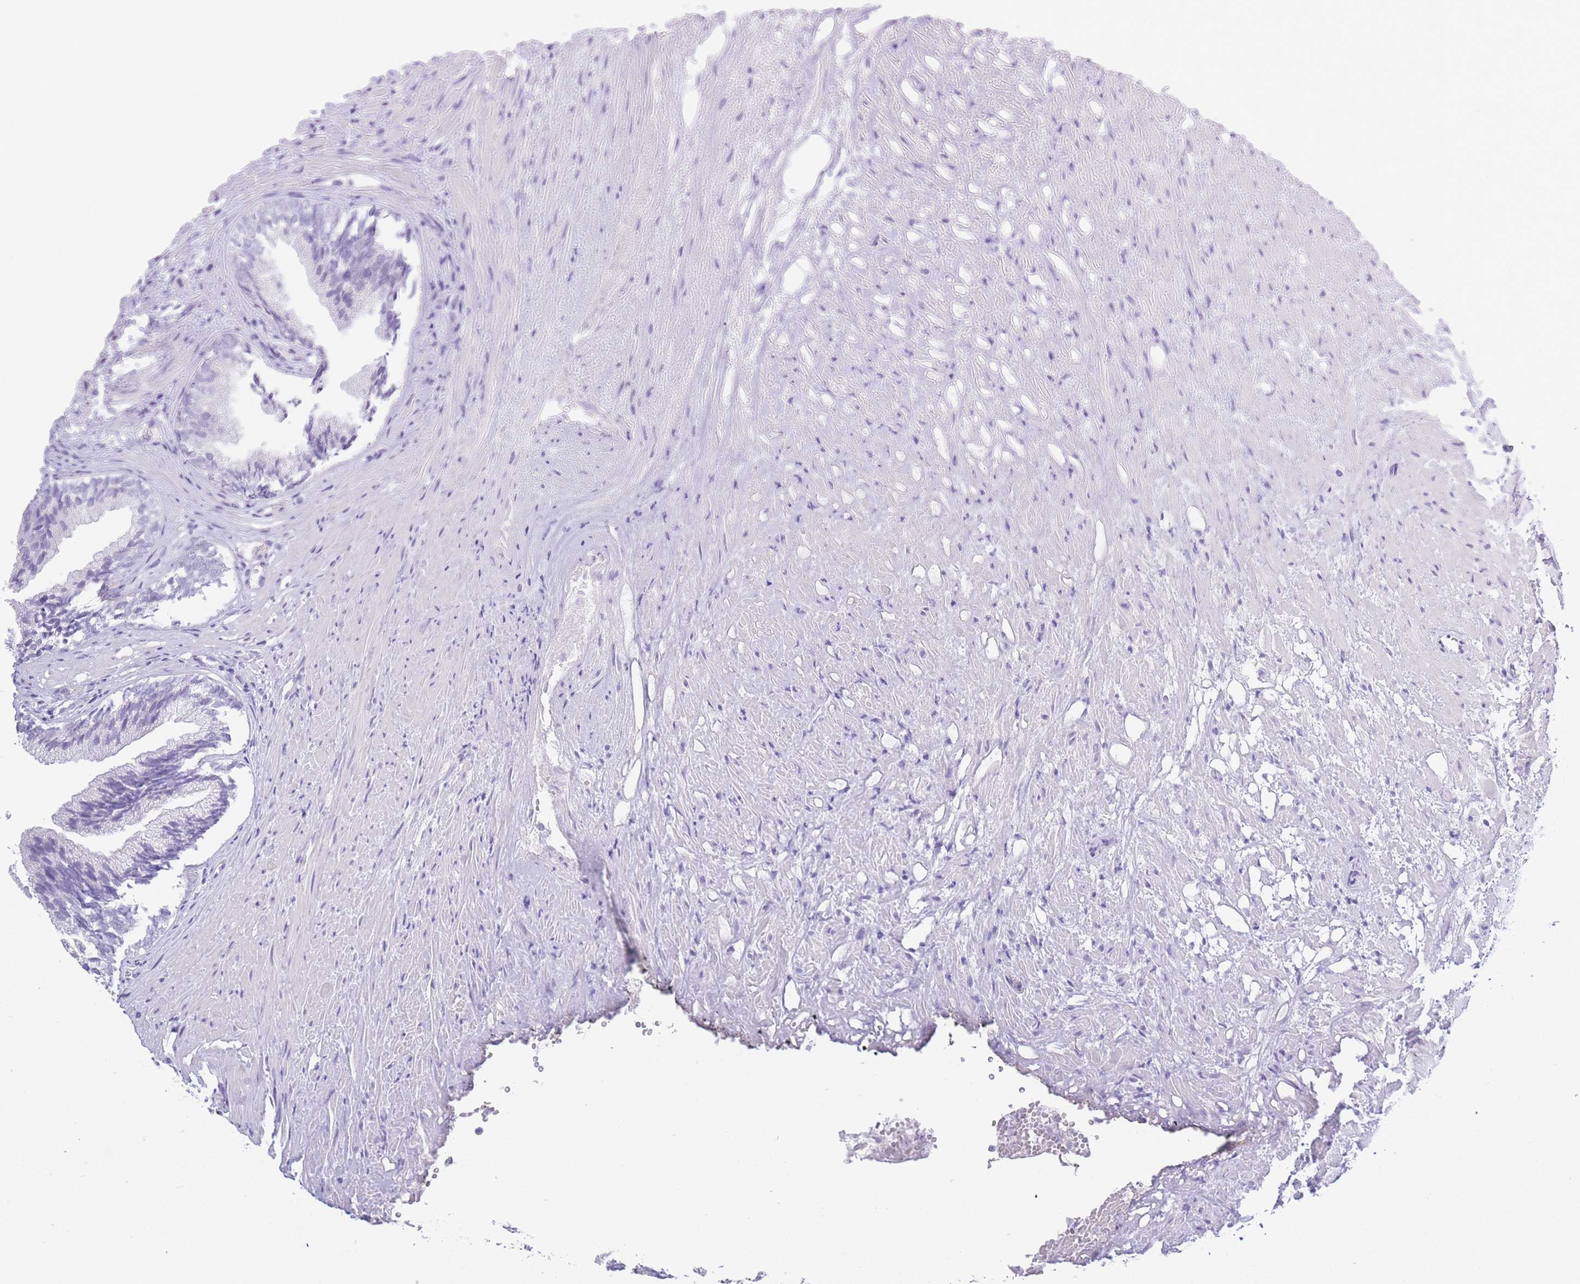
{"staining": {"intensity": "negative", "quantity": "none", "location": "none"}, "tissue": "prostate", "cell_type": "Glandular cells", "image_type": "normal", "snomed": [{"axis": "morphology", "description": "Normal tissue, NOS"}, {"axis": "topography", "description": "Prostate"}], "caption": "IHC micrograph of unremarkable prostate: prostate stained with DAB exhibits no significant protein expression in glandular cells.", "gene": "RHO", "patient": {"sex": "male", "age": 76}}